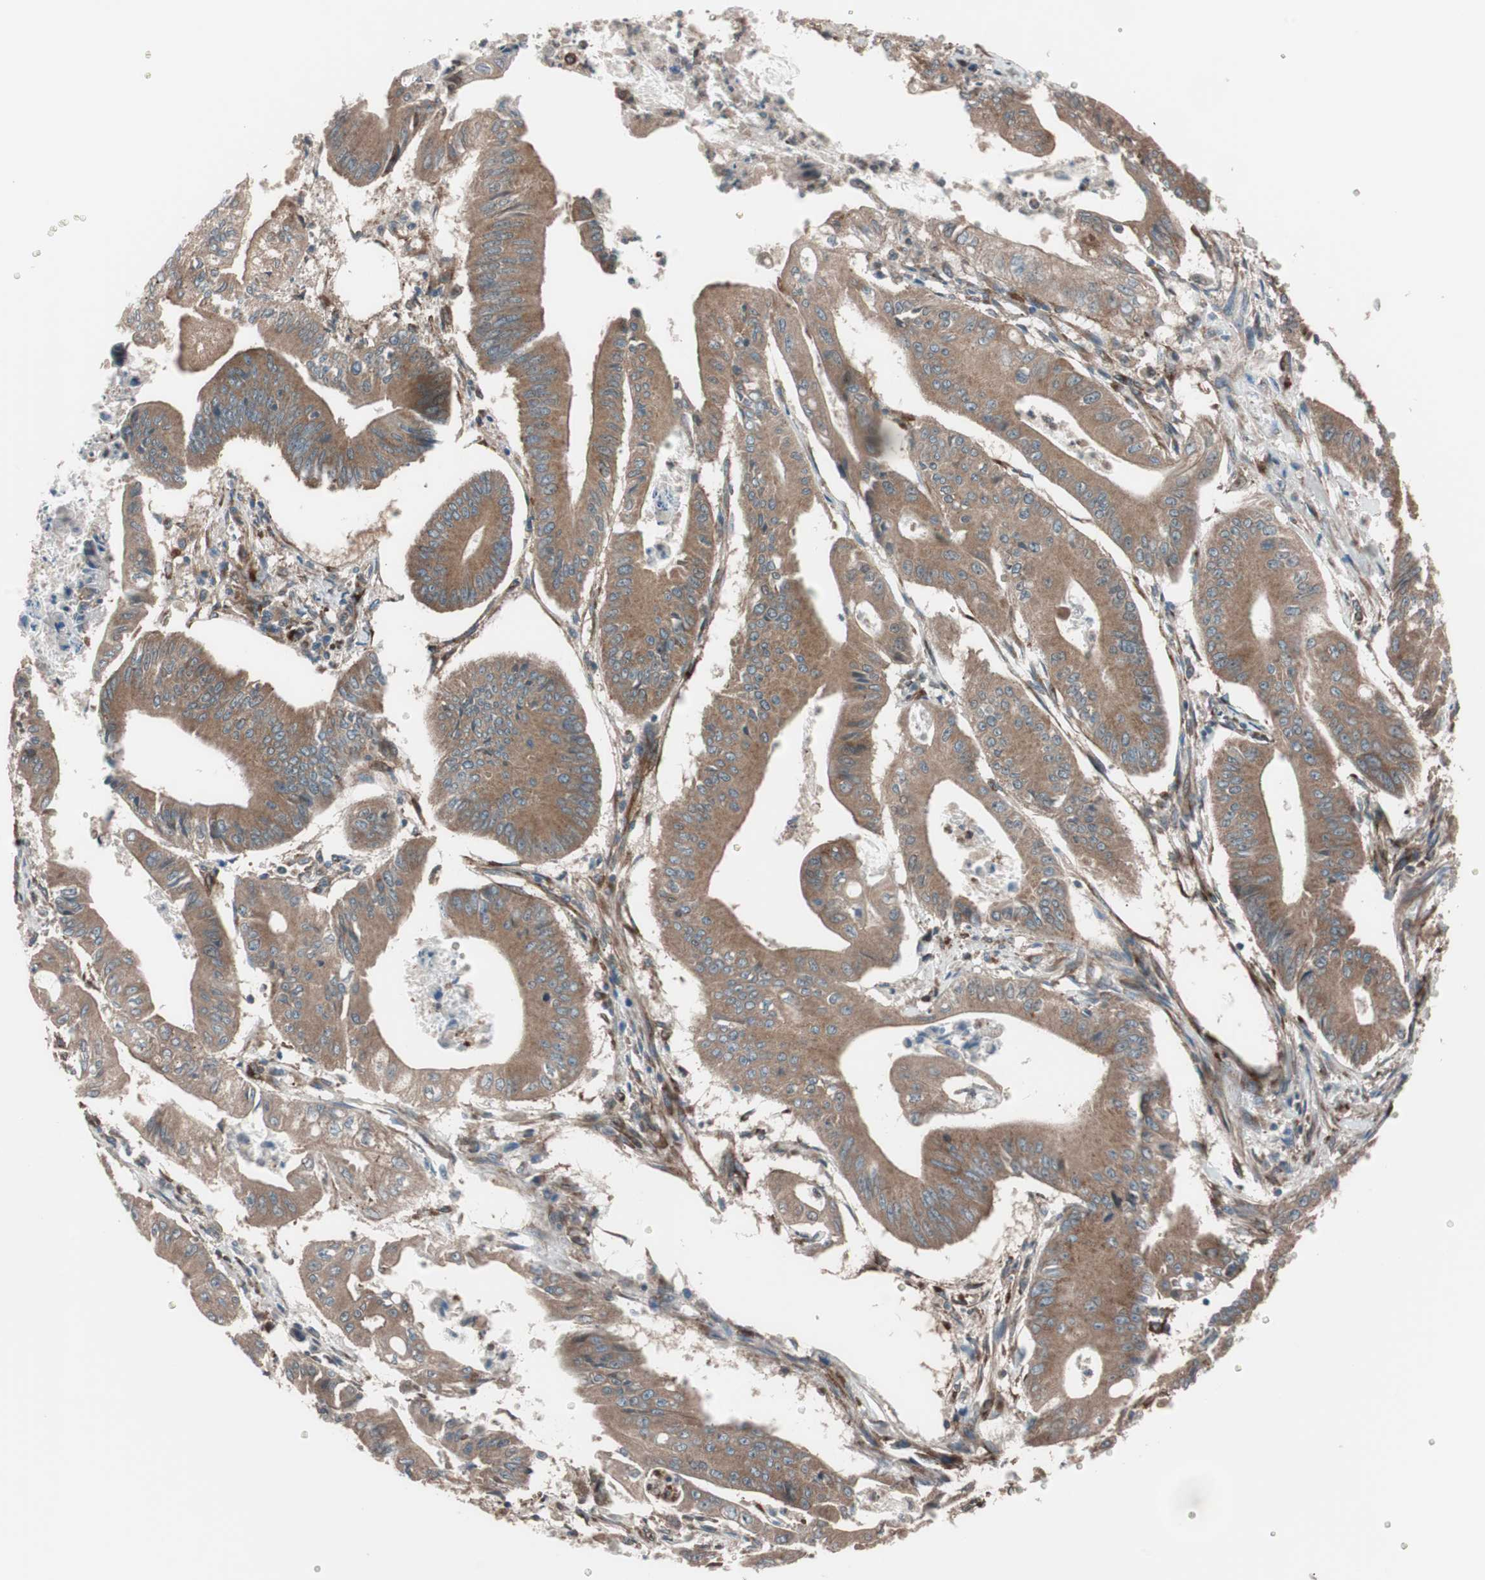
{"staining": {"intensity": "strong", "quantity": ">75%", "location": "cytoplasmic/membranous"}, "tissue": "pancreatic cancer", "cell_type": "Tumor cells", "image_type": "cancer", "snomed": [{"axis": "morphology", "description": "Normal tissue, NOS"}, {"axis": "topography", "description": "Lymph node"}], "caption": "This histopathology image exhibits pancreatic cancer stained with immunohistochemistry to label a protein in brown. The cytoplasmic/membranous of tumor cells show strong positivity for the protein. Nuclei are counter-stained blue.", "gene": "SEC31A", "patient": {"sex": "male", "age": 62}}